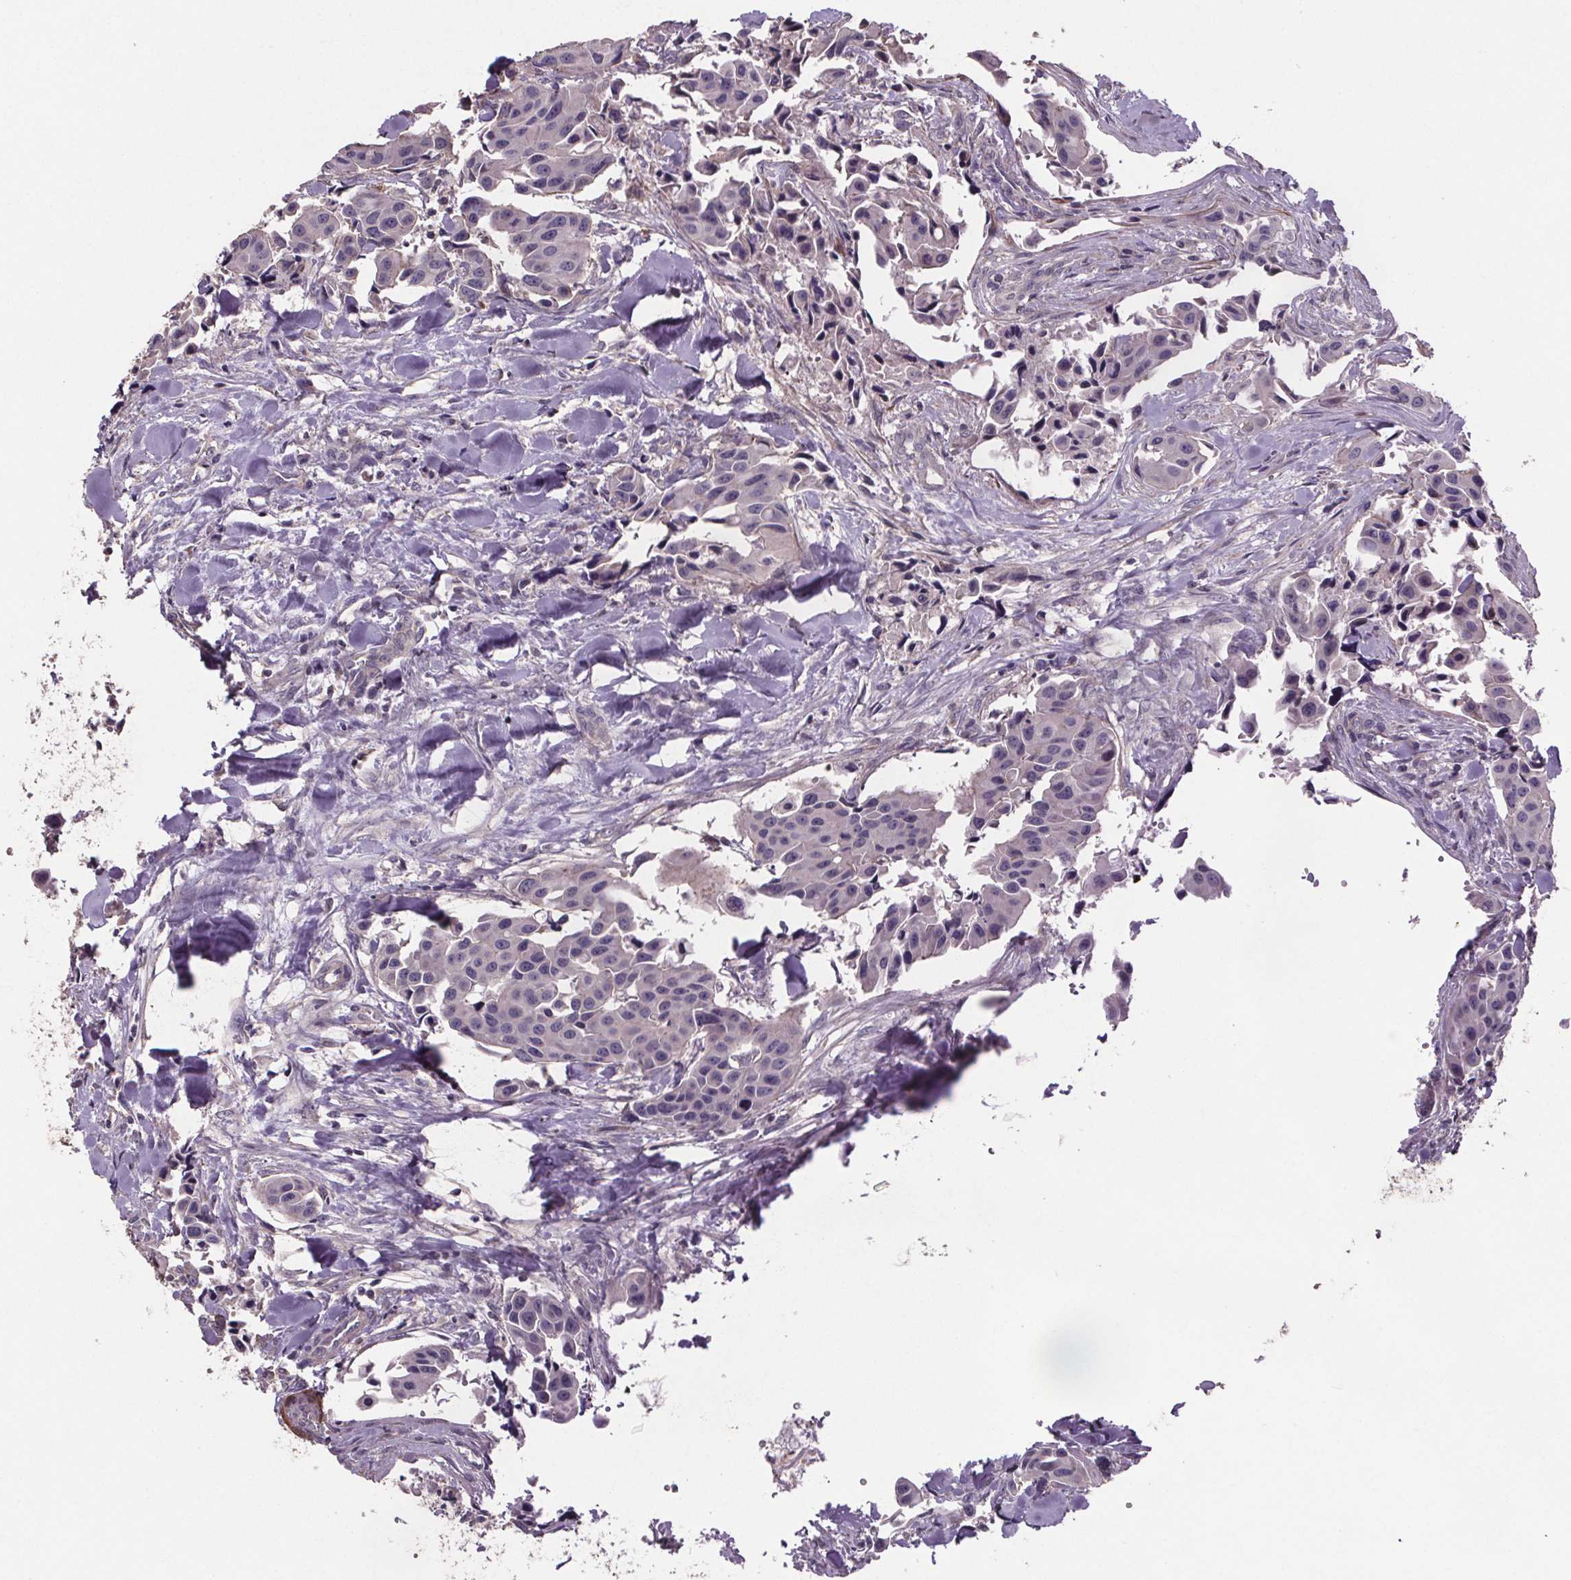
{"staining": {"intensity": "negative", "quantity": "none", "location": "none"}, "tissue": "head and neck cancer", "cell_type": "Tumor cells", "image_type": "cancer", "snomed": [{"axis": "morphology", "description": "Adenocarcinoma, NOS"}, {"axis": "topography", "description": "Head-Neck"}], "caption": "The histopathology image exhibits no significant positivity in tumor cells of adenocarcinoma (head and neck).", "gene": "CLN3", "patient": {"sex": "male", "age": 76}}